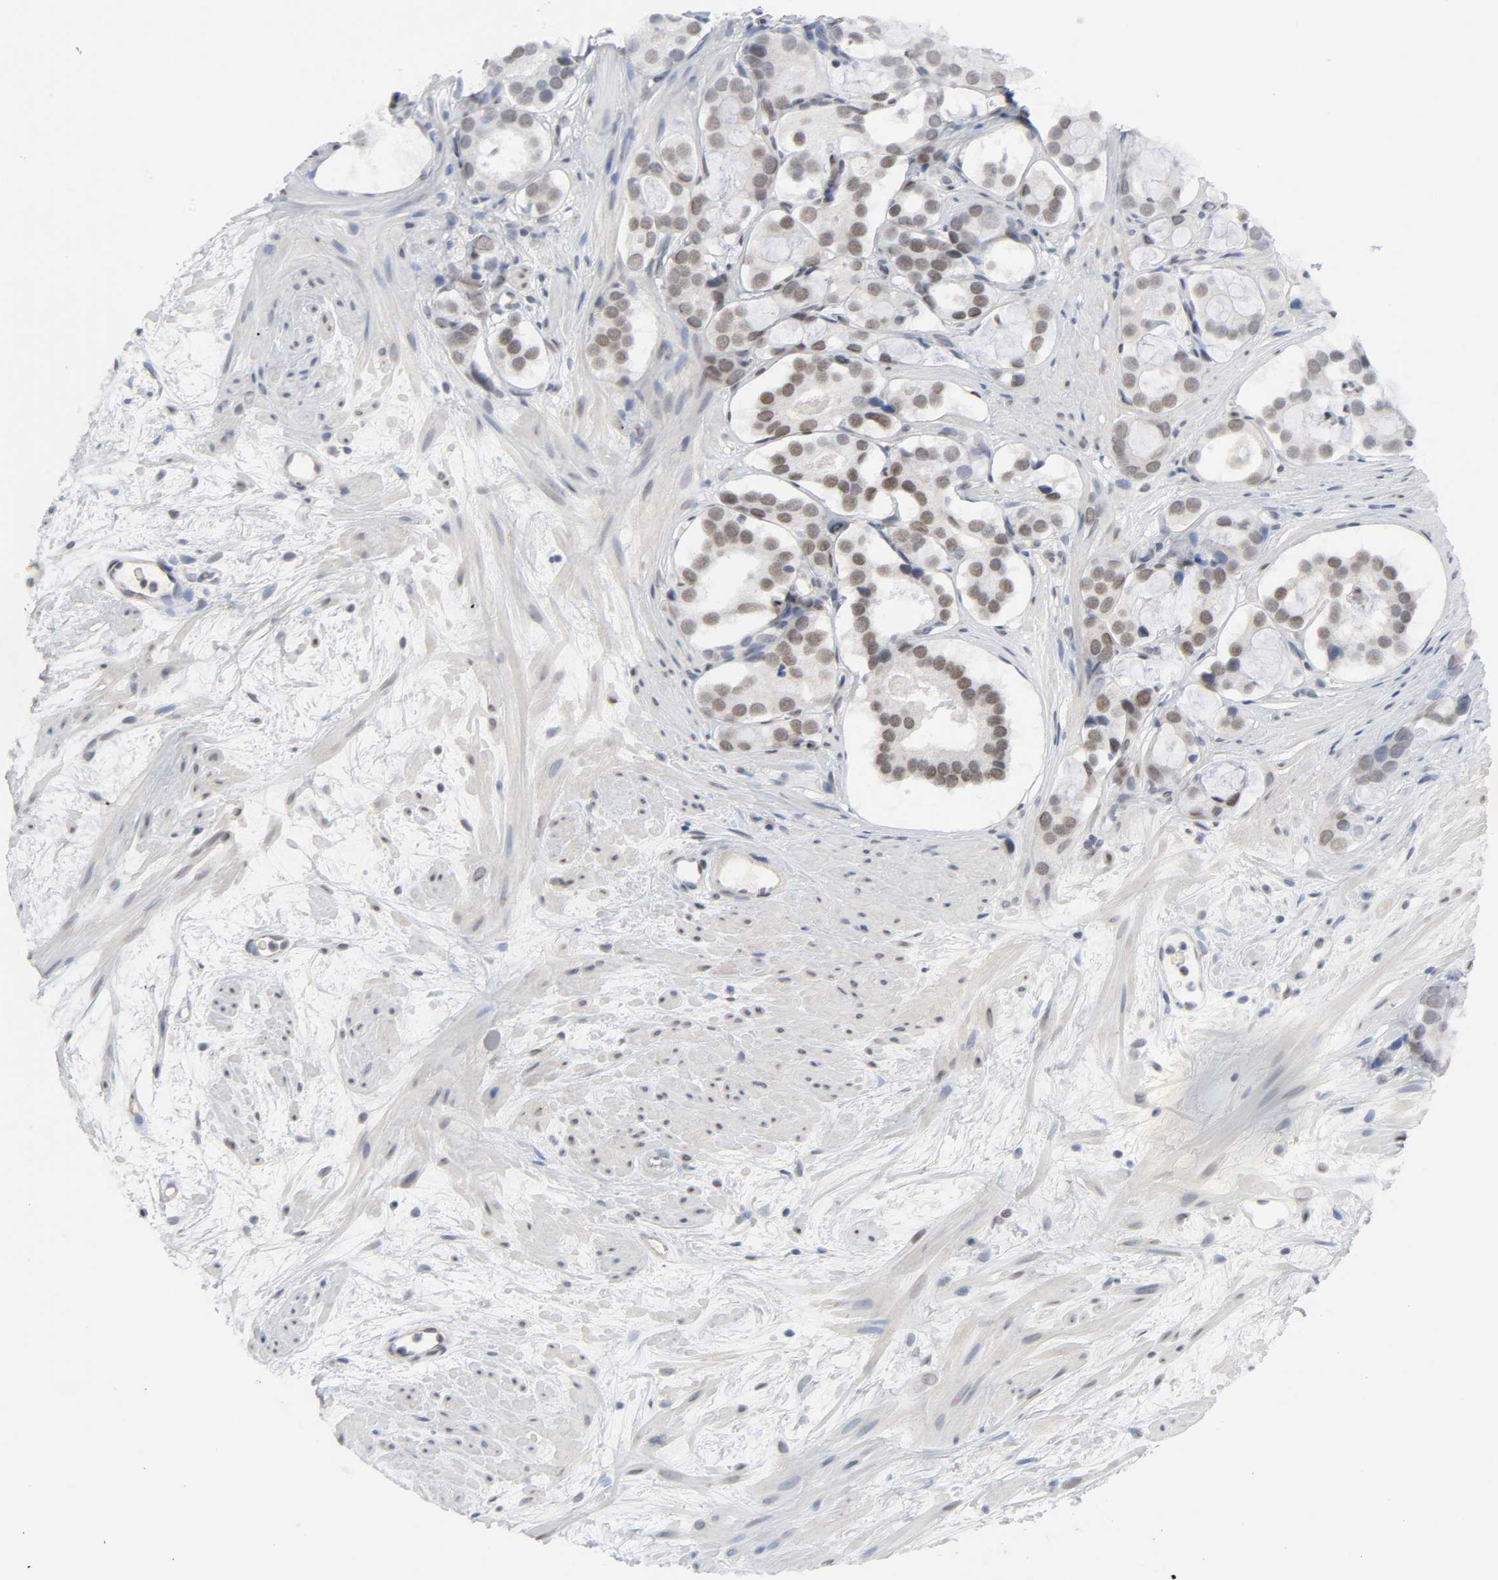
{"staining": {"intensity": "moderate", "quantity": ">75%", "location": "nuclear"}, "tissue": "prostate cancer", "cell_type": "Tumor cells", "image_type": "cancer", "snomed": [{"axis": "morphology", "description": "Adenocarcinoma, Low grade"}, {"axis": "topography", "description": "Prostate"}], "caption": "Immunohistochemistry of human prostate low-grade adenocarcinoma demonstrates medium levels of moderate nuclear positivity in about >75% of tumor cells. Ihc stains the protein in brown and the nuclei are stained blue.", "gene": "NCOA6", "patient": {"sex": "male", "age": 57}}